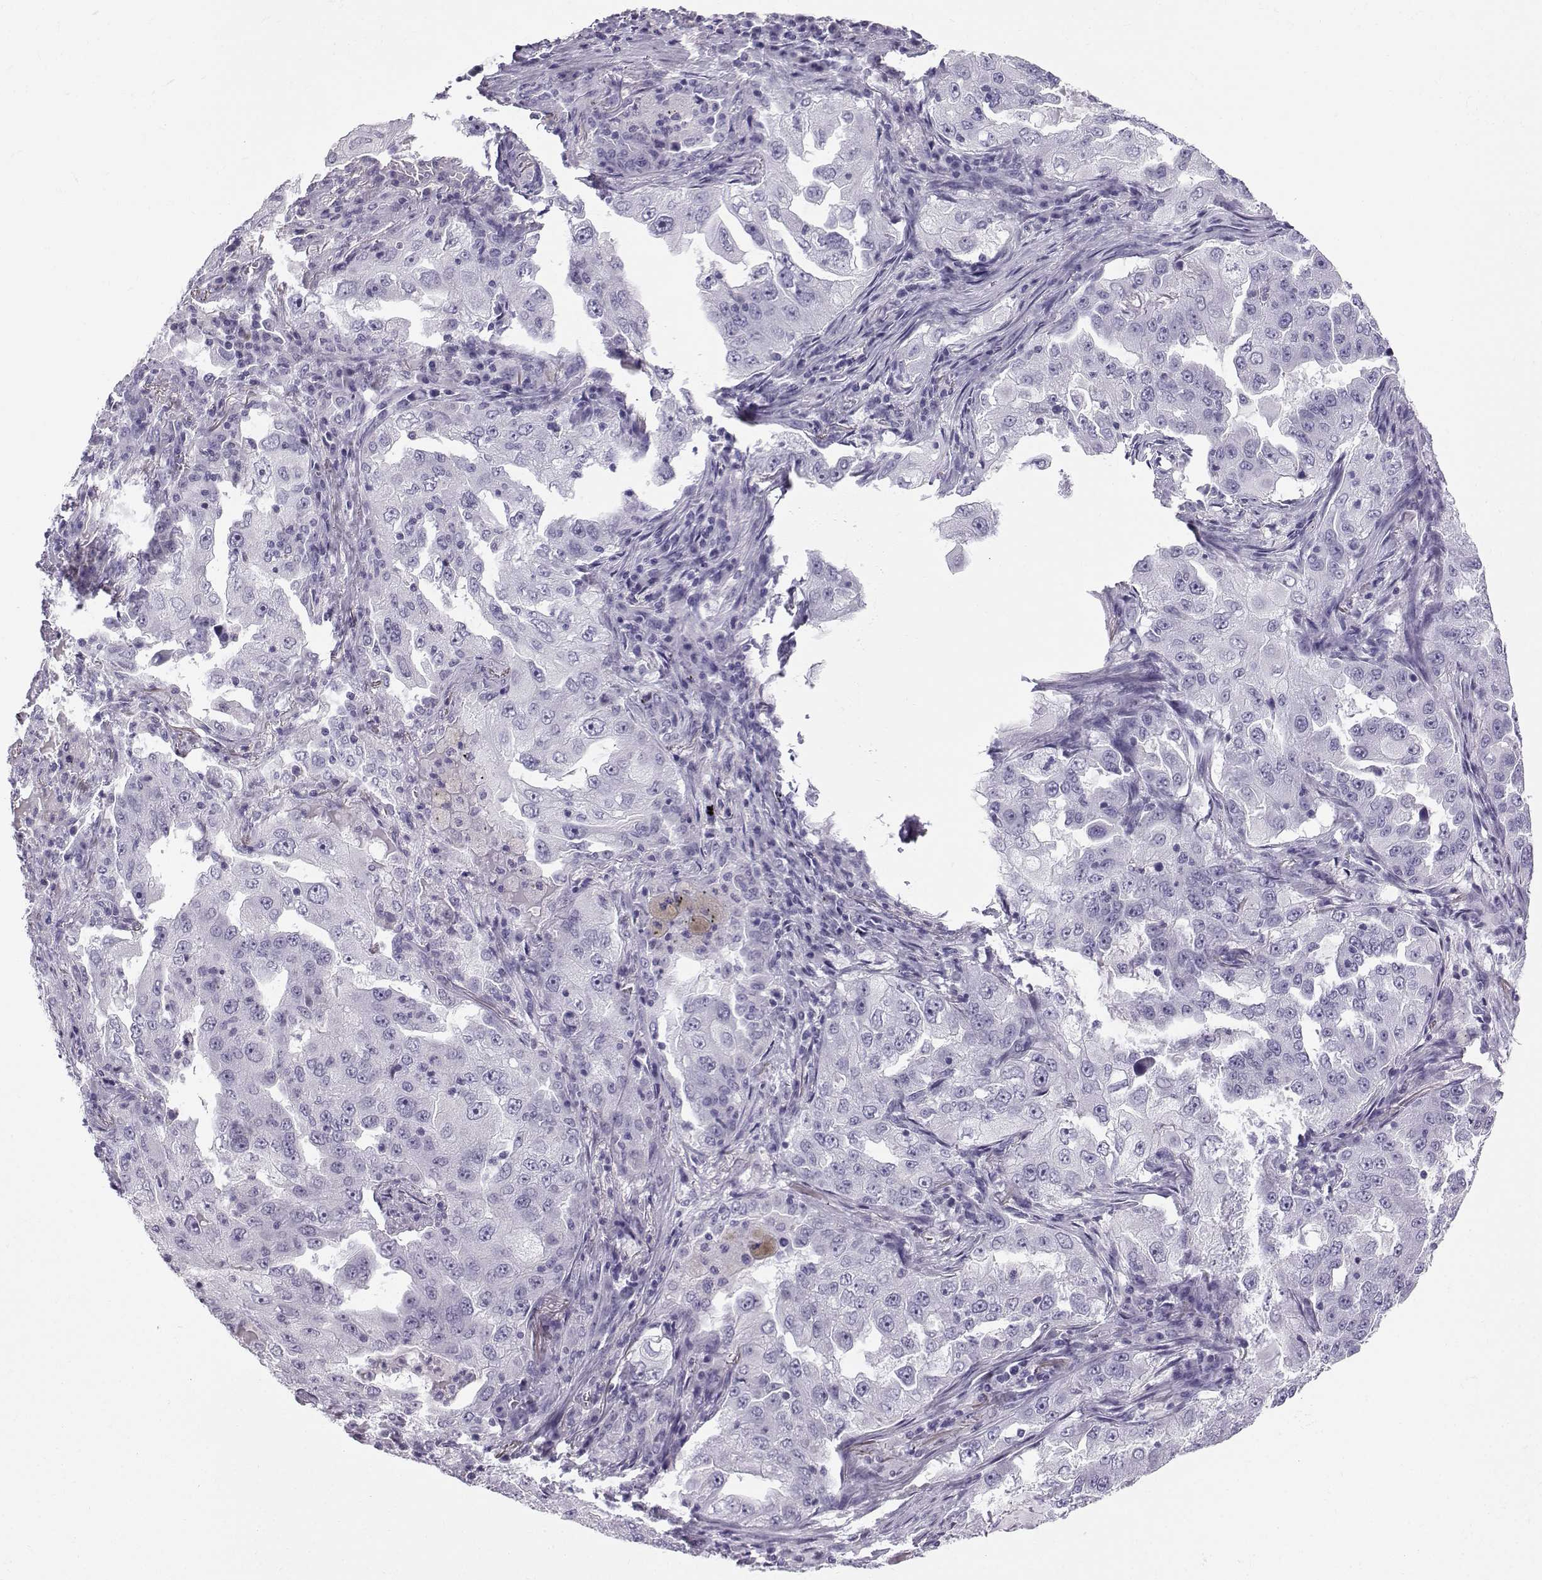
{"staining": {"intensity": "negative", "quantity": "none", "location": "none"}, "tissue": "lung cancer", "cell_type": "Tumor cells", "image_type": "cancer", "snomed": [{"axis": "morphology", "description": "Adenocarcinoma, NOS"}, {"axis": "topography", "description": "Lung"}], "caption": "High power microscopy photomicrograph of an immunohistochemistry (IHC) image of adenocarcinoma (lung), revealing no significant expression in tumor cells.", "gene": "ZBTB8B", "patient": {"sex": "female", "age": 61}}